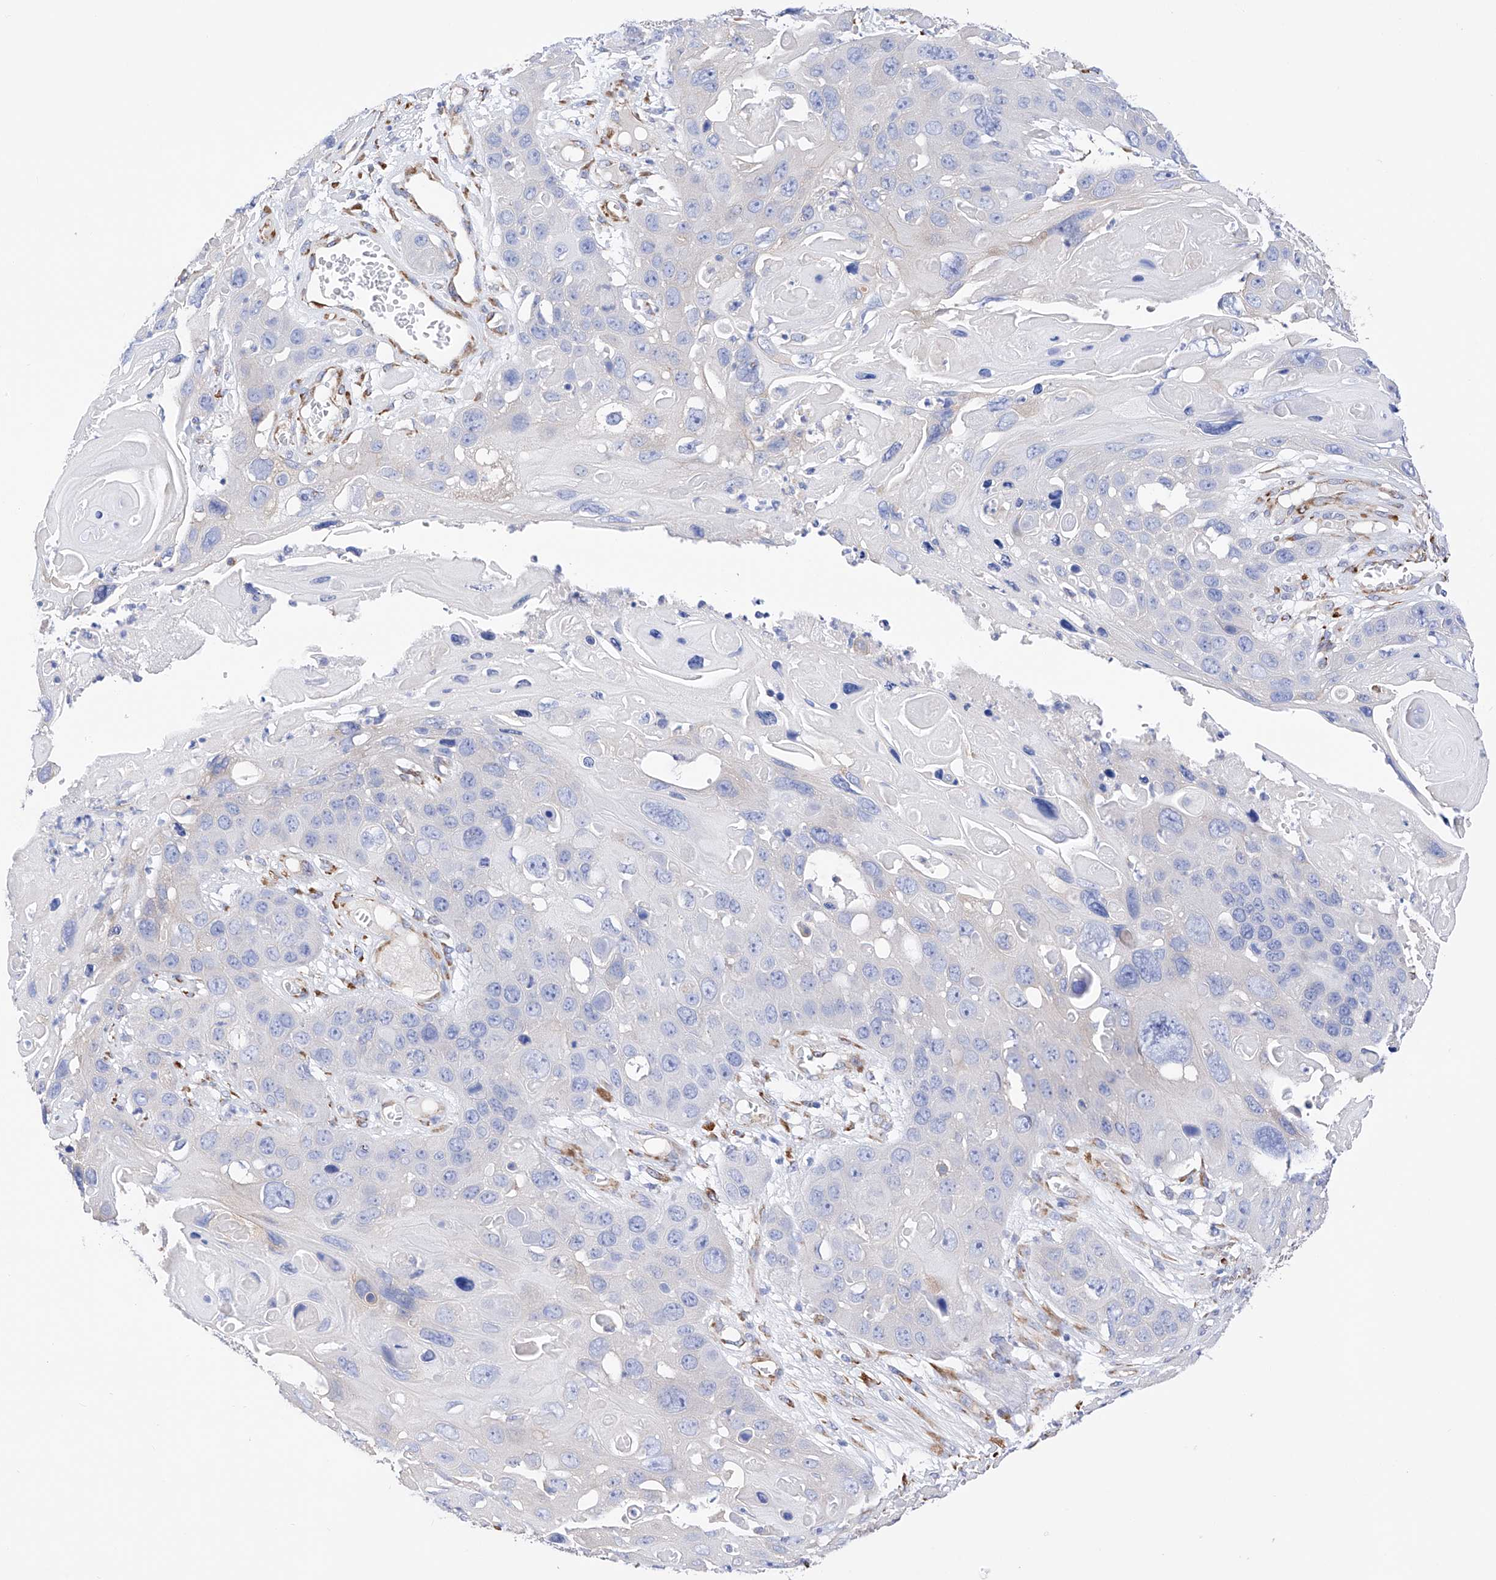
{"staining": {"intensity": "negative", "quantity": "none", "location": "none"}, "tissue": "skin cancer", "cell_type": "Tumor cells", "image_type": "cancer", "snomed": [{"axis": "morphology", "description": "Squamous cell carcinoma, NOS"}, {"axis": "topography", "description": "Skin"}], "caption": "Tumor cells show no significant protein positivity in skin squamous cell carcinoma. (DAB (3,3'-diaminobenzidine) IHC with hematoxylin counter stain).", "gene": "PDIA5", "patient": {"sex": "male", "age": 55}}